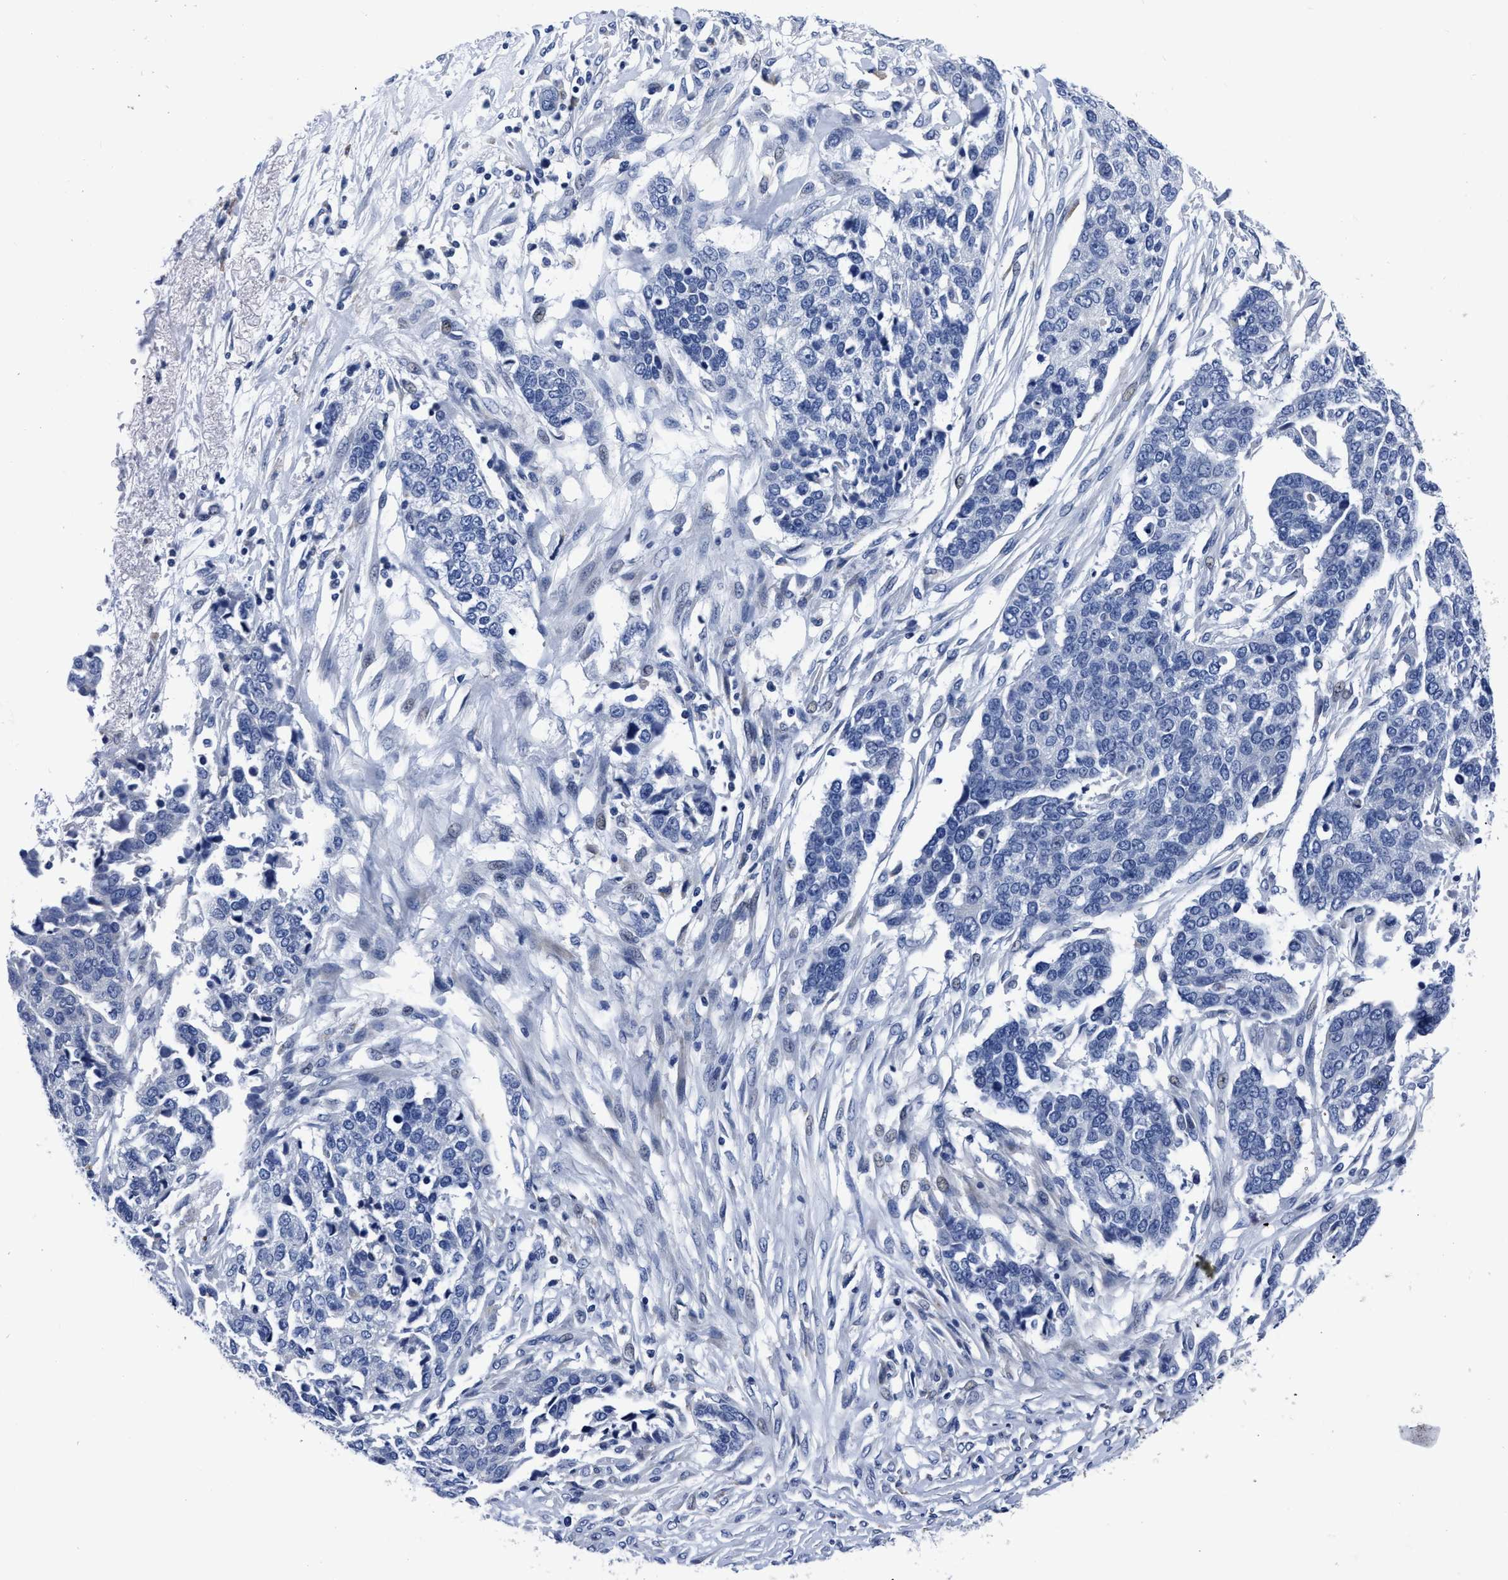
{"staining": {"intensity": "negative", "quantity": "none", "location": "none"}, "tissue": "ovarian cancer", "cell_type": "Tumor cells", "image_type": "cancer", "snomed": [{"axis": "morphology", "description": "Cystadenocarcinoma, serous, NOS"}, {"axis": "topography", "description": "Ovary"}], "caption": "Tumor cells show no significant positivity in ovarian cancer (serous cystadenocarcinoma).", "gene": "MOV10L1", "patient": {"sex": "female", "age": 44}}